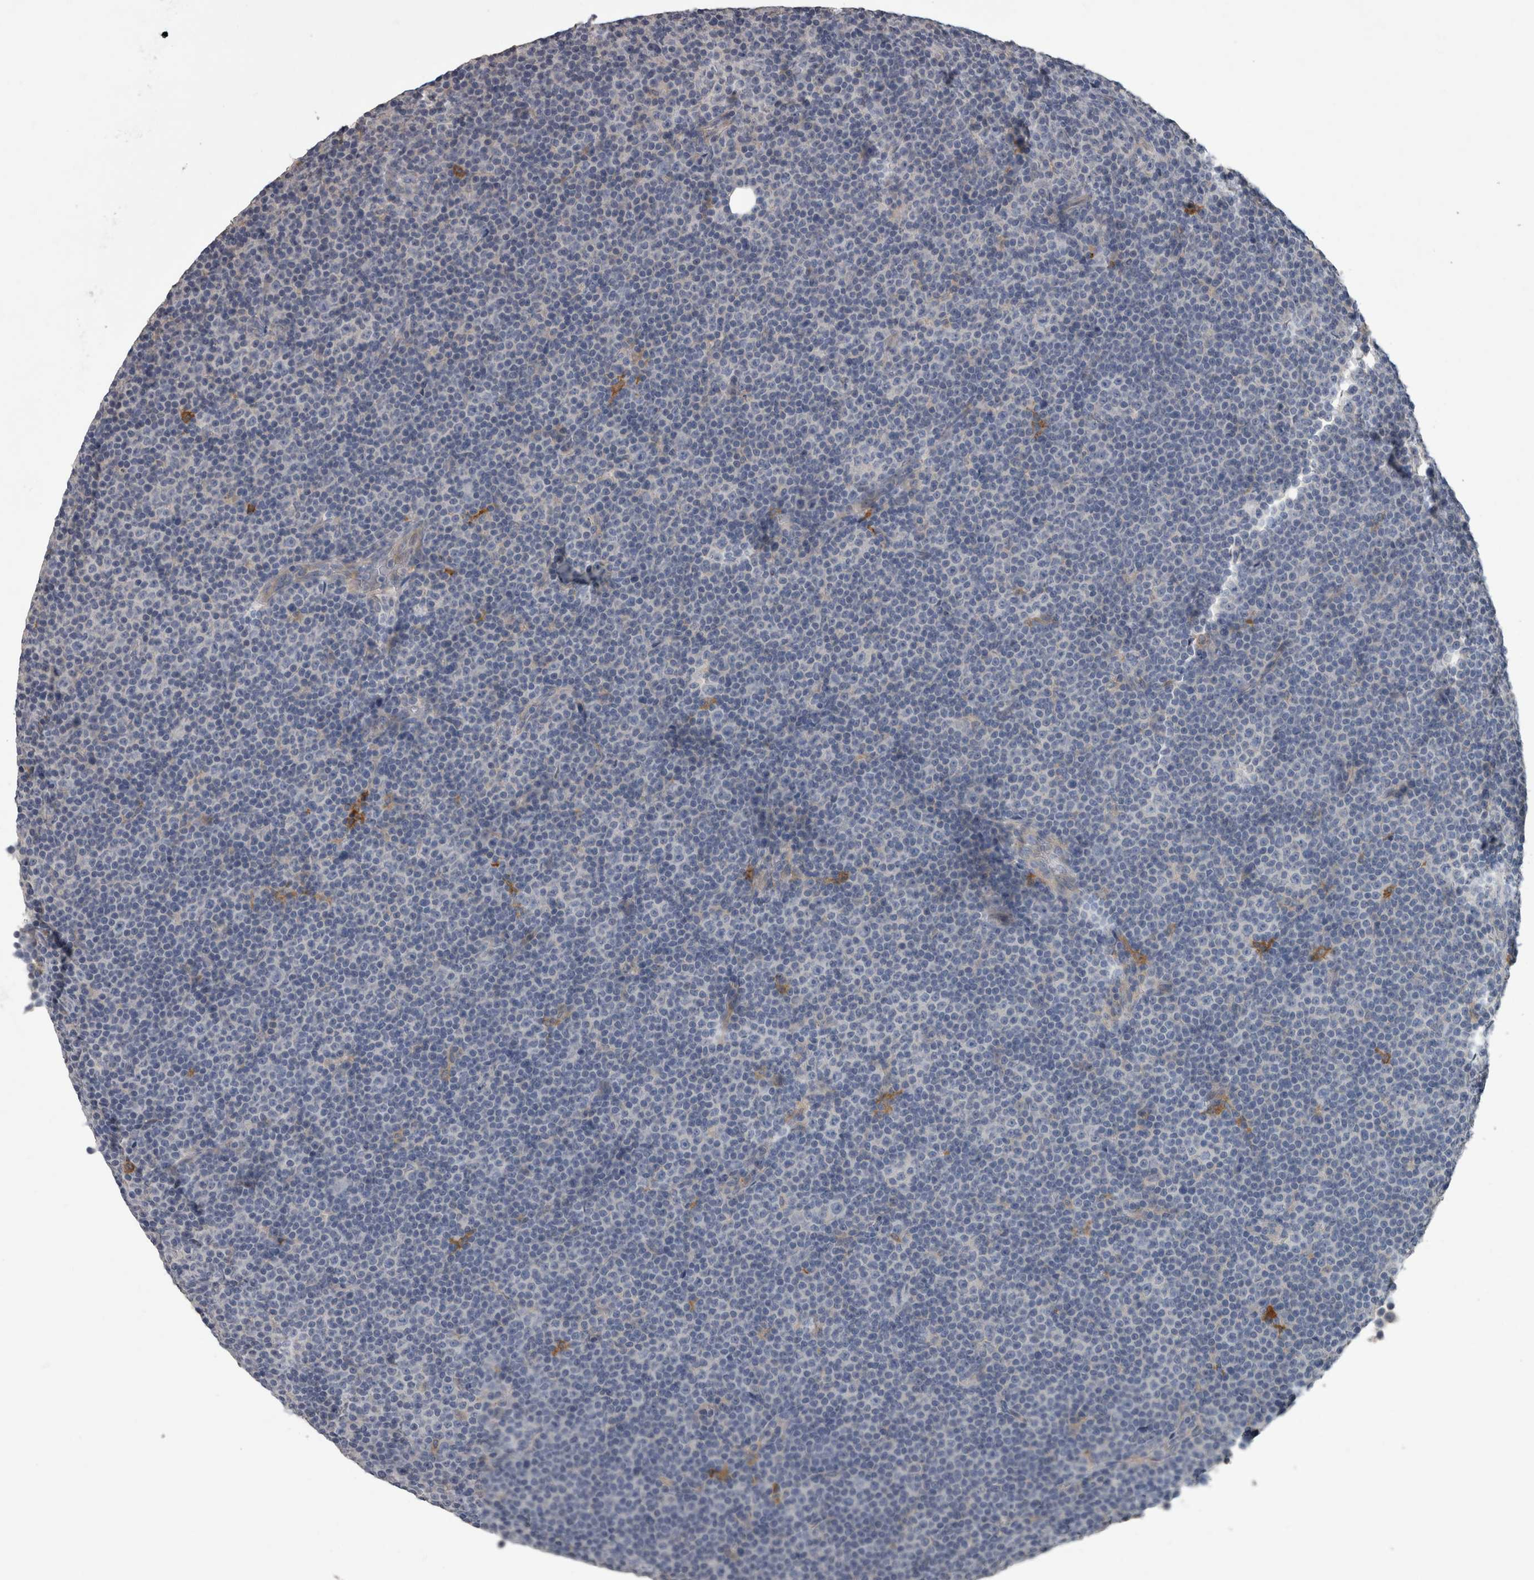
{"staining": {"intensity": "negative", "quantity": "none", "location": "none"}, "tissue": "lymphoma", "cell_type": "Tumor cells", "image_type": "cancer", "snomed": [{"axis": "morphology", "description": "Malignant lymphoma, non-Hodgkin's type, Low grade"}, {"axis": "topography", "description": "Lymph node"}], "caption": "DAB (3,3'-diaminobenzidine) immunohistochemical staining of low-grade malignant lymphoma, non-Hodgkin's type displays no significant positivity in tumor cells. (DAB immunohistochemistry visualized using brightfield microscopy, high magnification).", "gene": "EFEMP2", "patient": {"sex": "female", "age": 67}}